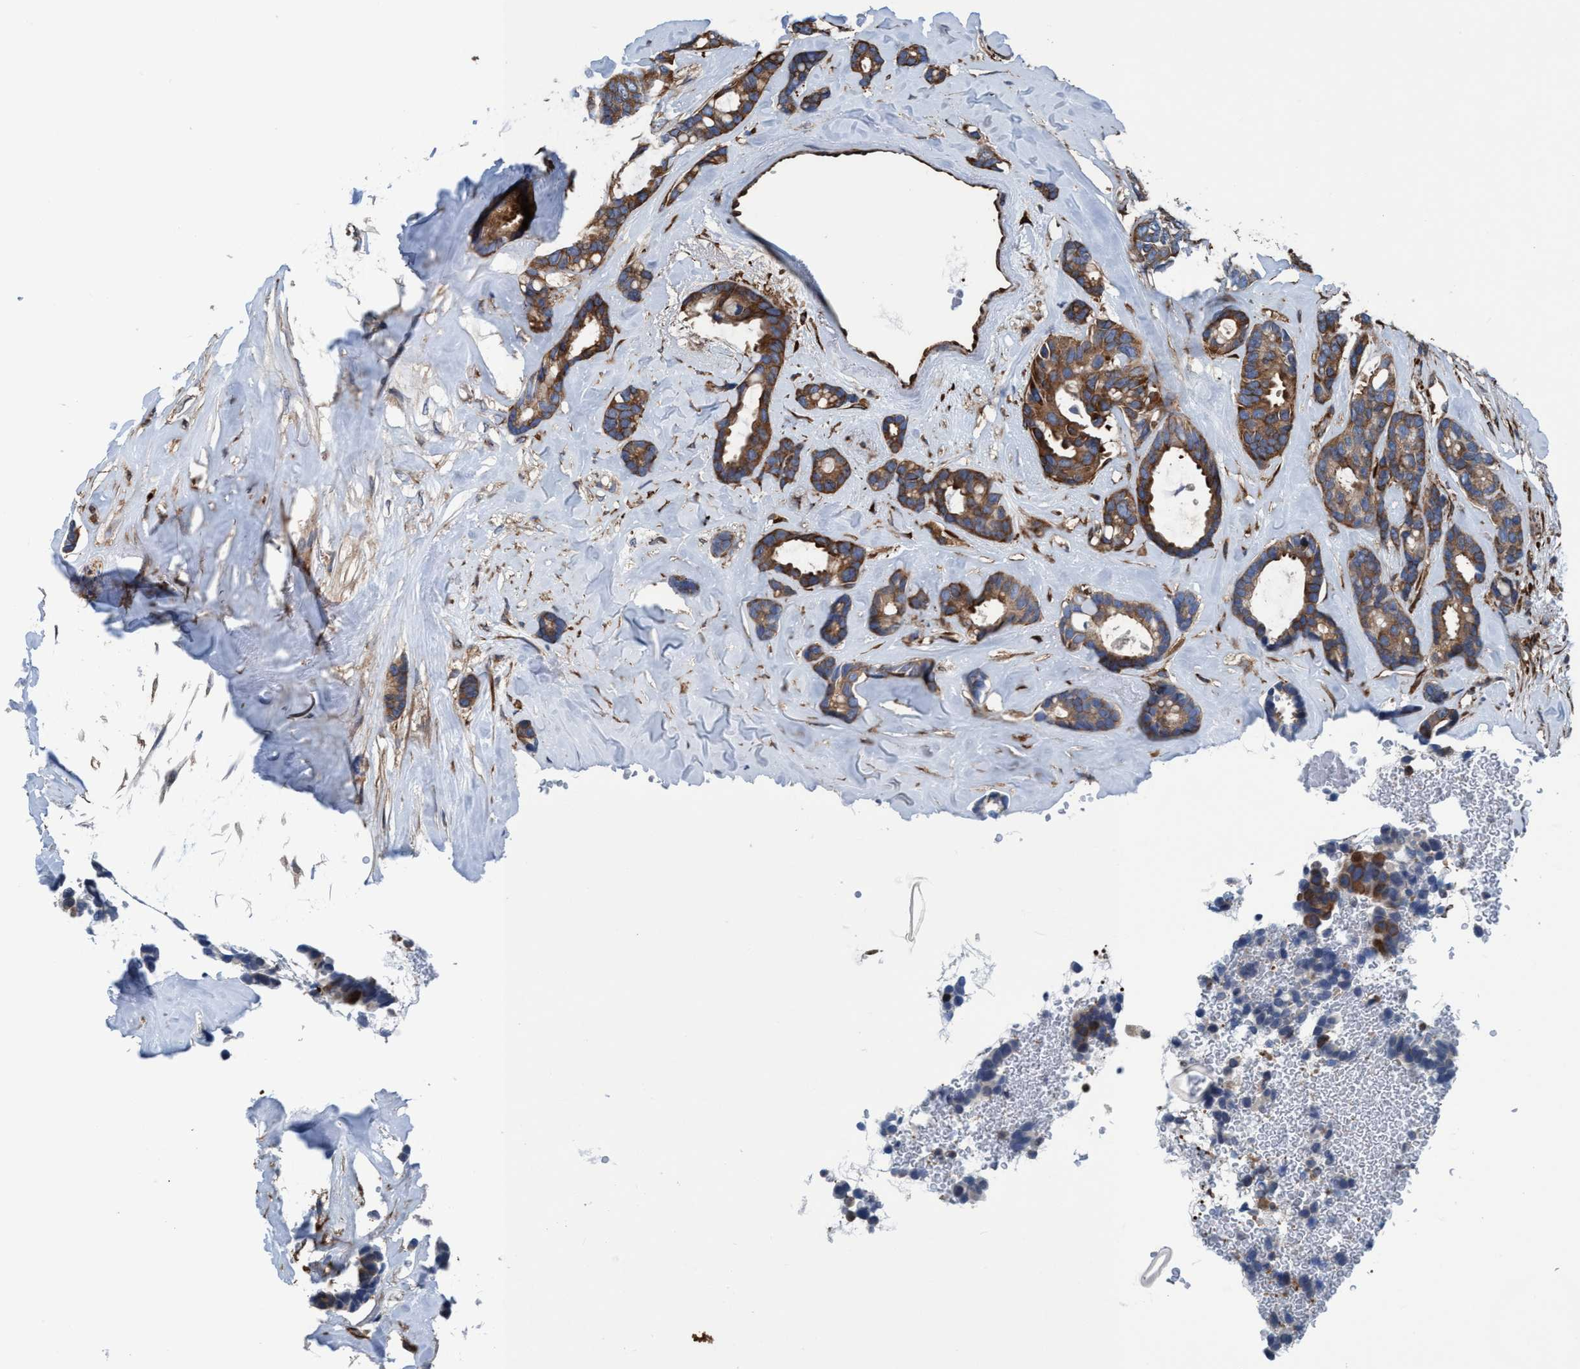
{"staining": {"intensity": "moderate", "quantity": ">75%", "location": "cytoplasmic/membranous"}, "tissue": "breast cancer", "cell_type": "Tumor cells", "image_type": "cancer", "snomed": [{"axis": "morphology", "description": "Duct carcinoma"}, {"axis": "topography", "description": "Breast"}], "caption": "There is medium levels of moderate cytoplasmic/membranous positivity in tumor cells of breast invasive ductal carcinoma, as demonstrated by immunohistochemical staining (brown color).", "gene": "NMT1", "patient": {"sex": "female", "age": 87}}